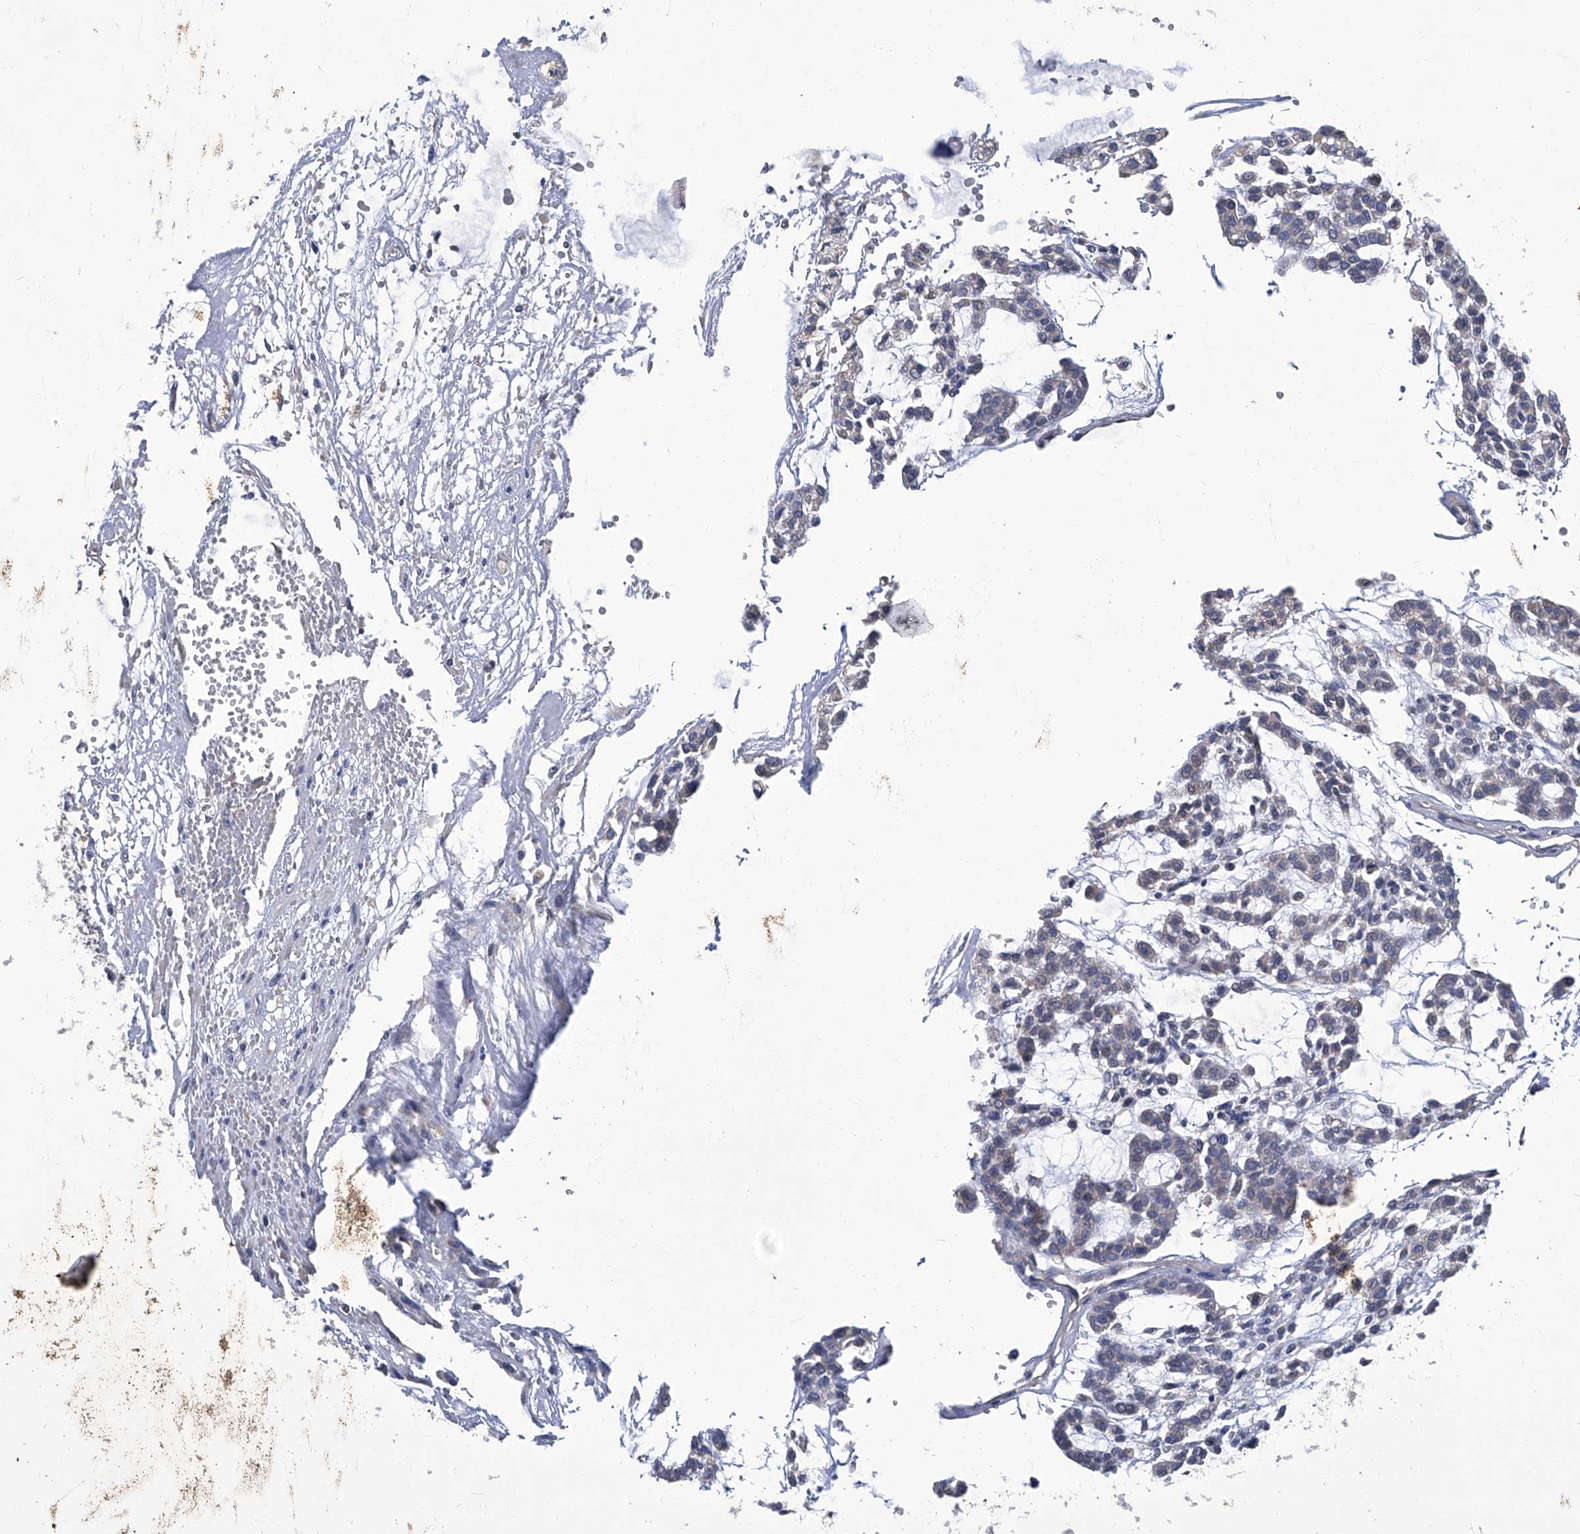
{"staining": {"intensity": "negative", "quantity": "none", "location": "none"}, "tissue": "head and neck cancer", "cell_type": "Tumor cells", "image_type": "cancer", "snomed": [{"axis": "morphology", "description": "Adenocarcinoma, NOS"}, {"axis": "morphology", "description": "Adenoma, NOS"}, {"axis": "topography", "description": "Head-Neck"}], "caption": "High power microscopy image of an IHC photomicrograph of head and neck adenoma, revealing no significant positivity in tumor cells. The staining is performed using DAB (3,3'-diaminobenzidine) brown chromogen with nuclei counter-stained in using hematoxylin.", "gene": "TGFBR1", "patient": {"sex": "female", "age": 55}}